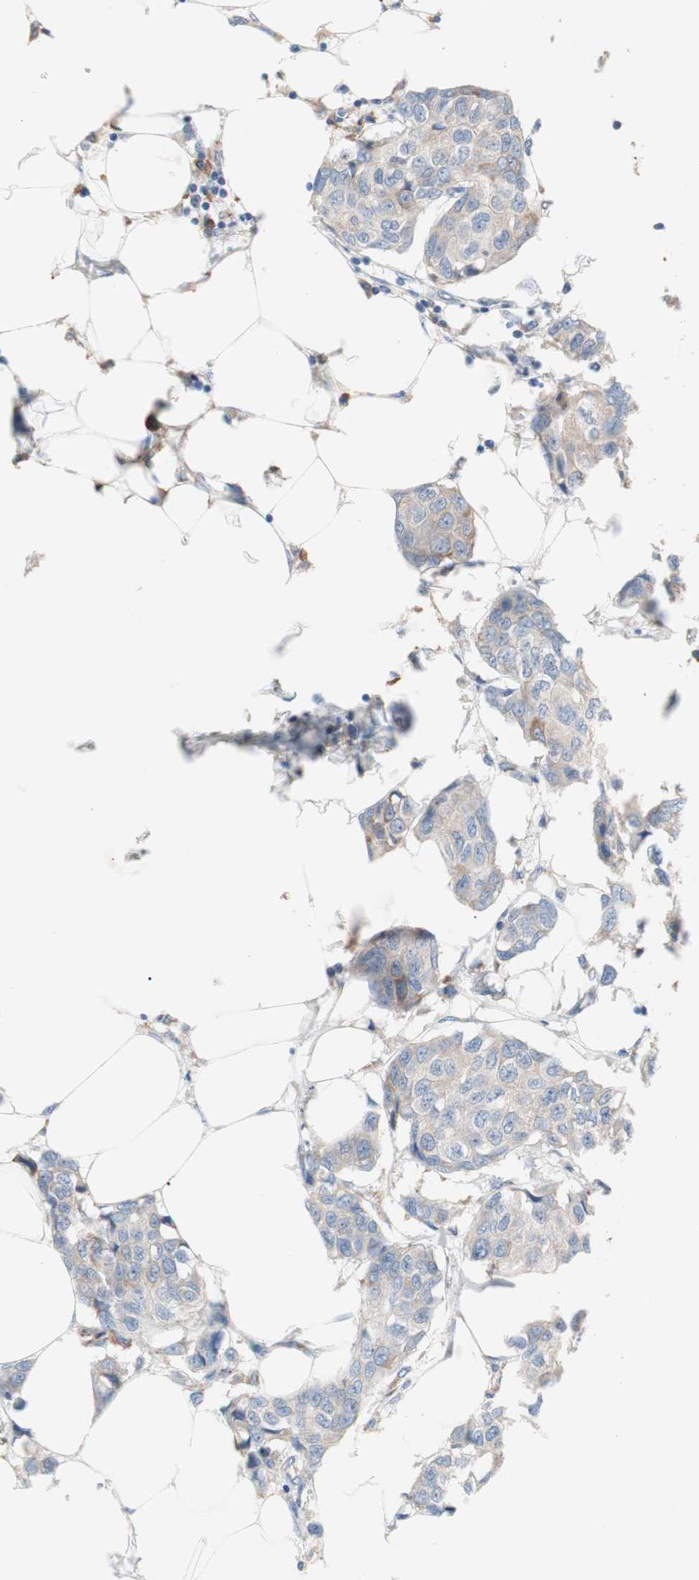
{"staining": {"intensity": "weak", "quantity": "25%-75%", "location": "cytoplasmic/membranous"}, "tissue": "breast cancer", "cell_type": "Tumor cells", "image_type": "cancer", "snomed": [{"axis": "morphology", "description": "Duct carcinoma"}, {"axis": "topography", "description": "Breast"}], "caption": "Immunohistochemical staining of human breast intraductal carcinoma exhibits weak cytoplasmic/membranous protein staining in approximately 25%-75% of tumor cells.", "gene": "SLC27A4", "patient": {"sex": "female", "age": 80}}